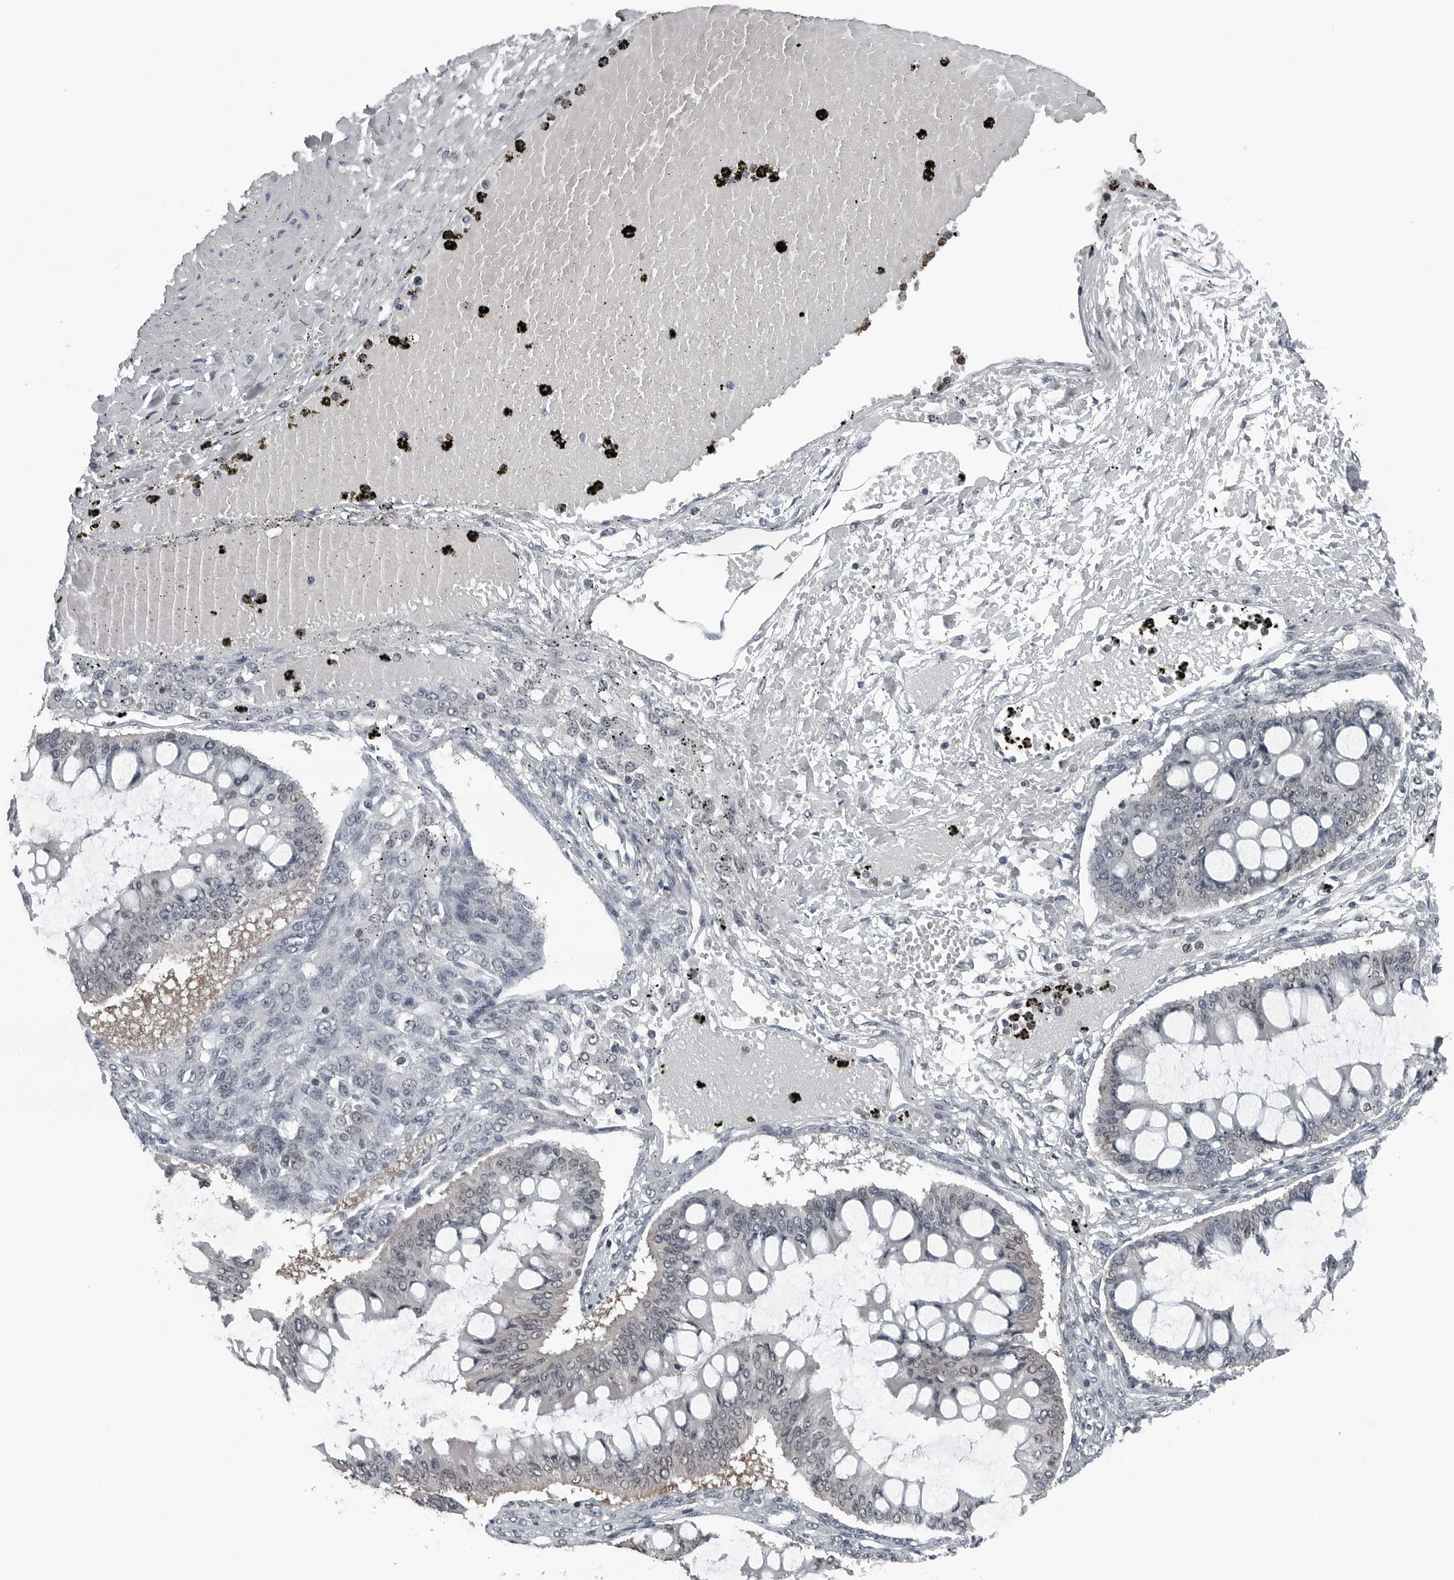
{"staining": {"intensity": "negative", "quantity": "none", "location": "none"}, "tissue": "ovarian cancer", "cell_type": "Tumor cells", "image_type": "cancer", "snomed": [{"axis": "morphology", "description": "Cystadenocarcinoma, mucinous, NOS"}, {"axis": "topography", "description": "Ovary"}], "caption": "Immunohistochemistry (IHC) of ovarian cancer (mucinous cystadenocarcinoma) exhibits no expression in tumor cells. (DAB immunohistochemistry (IHC) with hematoxylin counter stain).", "gene": "AKR1A1", "patient": {"sex": "female", "age": 73}}